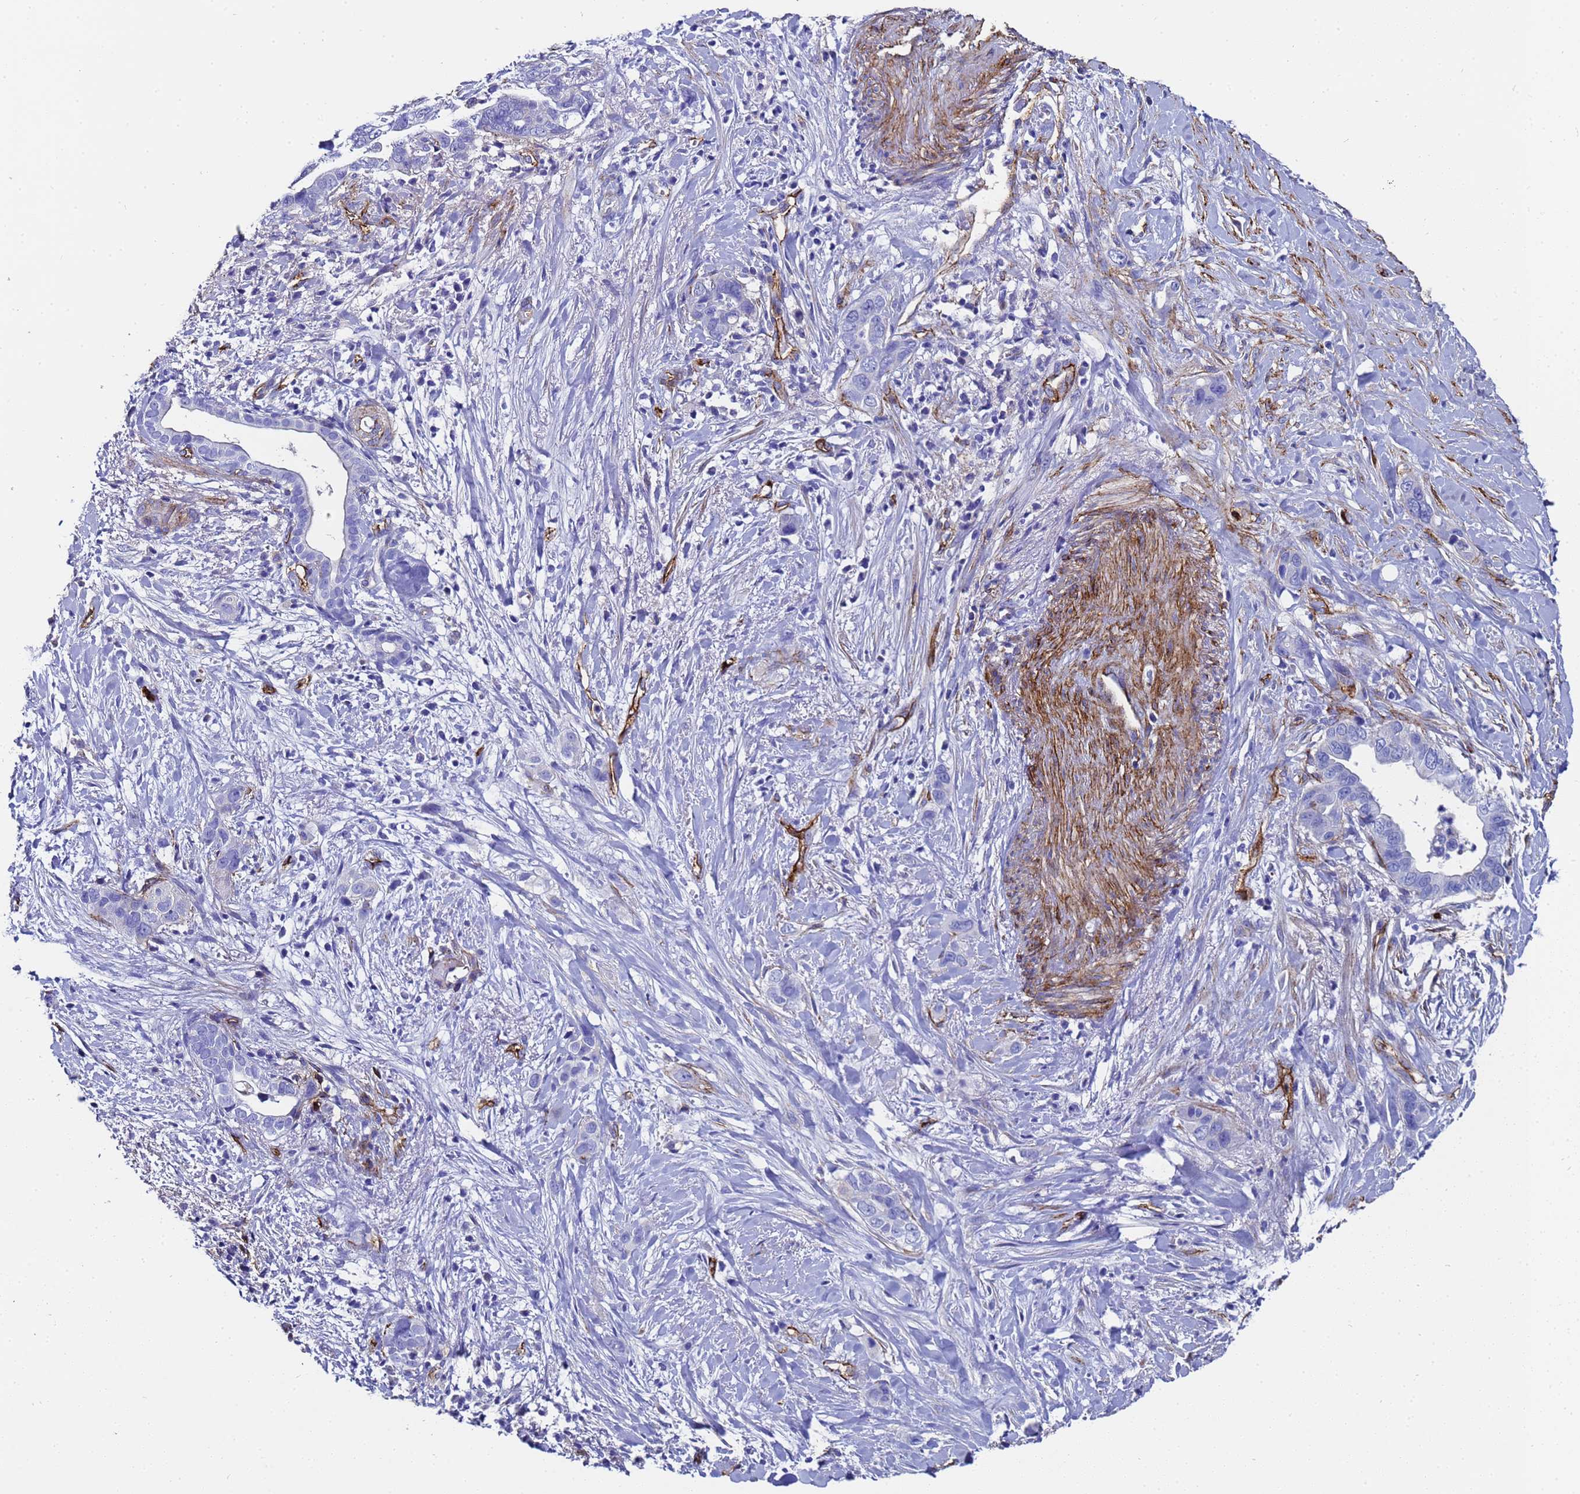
{"staining": {"intensity": "negative", "quantity": "none", "location": "none"}, "tissue": "liver cancer", "cell_type": "Tumor cells", "image_type": "cancer", "snomed": [{"axis": "morphology", "description": "Cholangiocarcinoma"}, {"axis": "topography", "description": "Liver"}], "caption": "There is no significant positivity in tumor cells of cholangiocarcinoma (liver). (DAB (3,3'-diaminobenzidine) immunohistochemistry (IHC) visualized using brightfield microscopy, high magnification).", "gene": "ADIPOQ", "patient": {"sex": "female", "age": 79}}